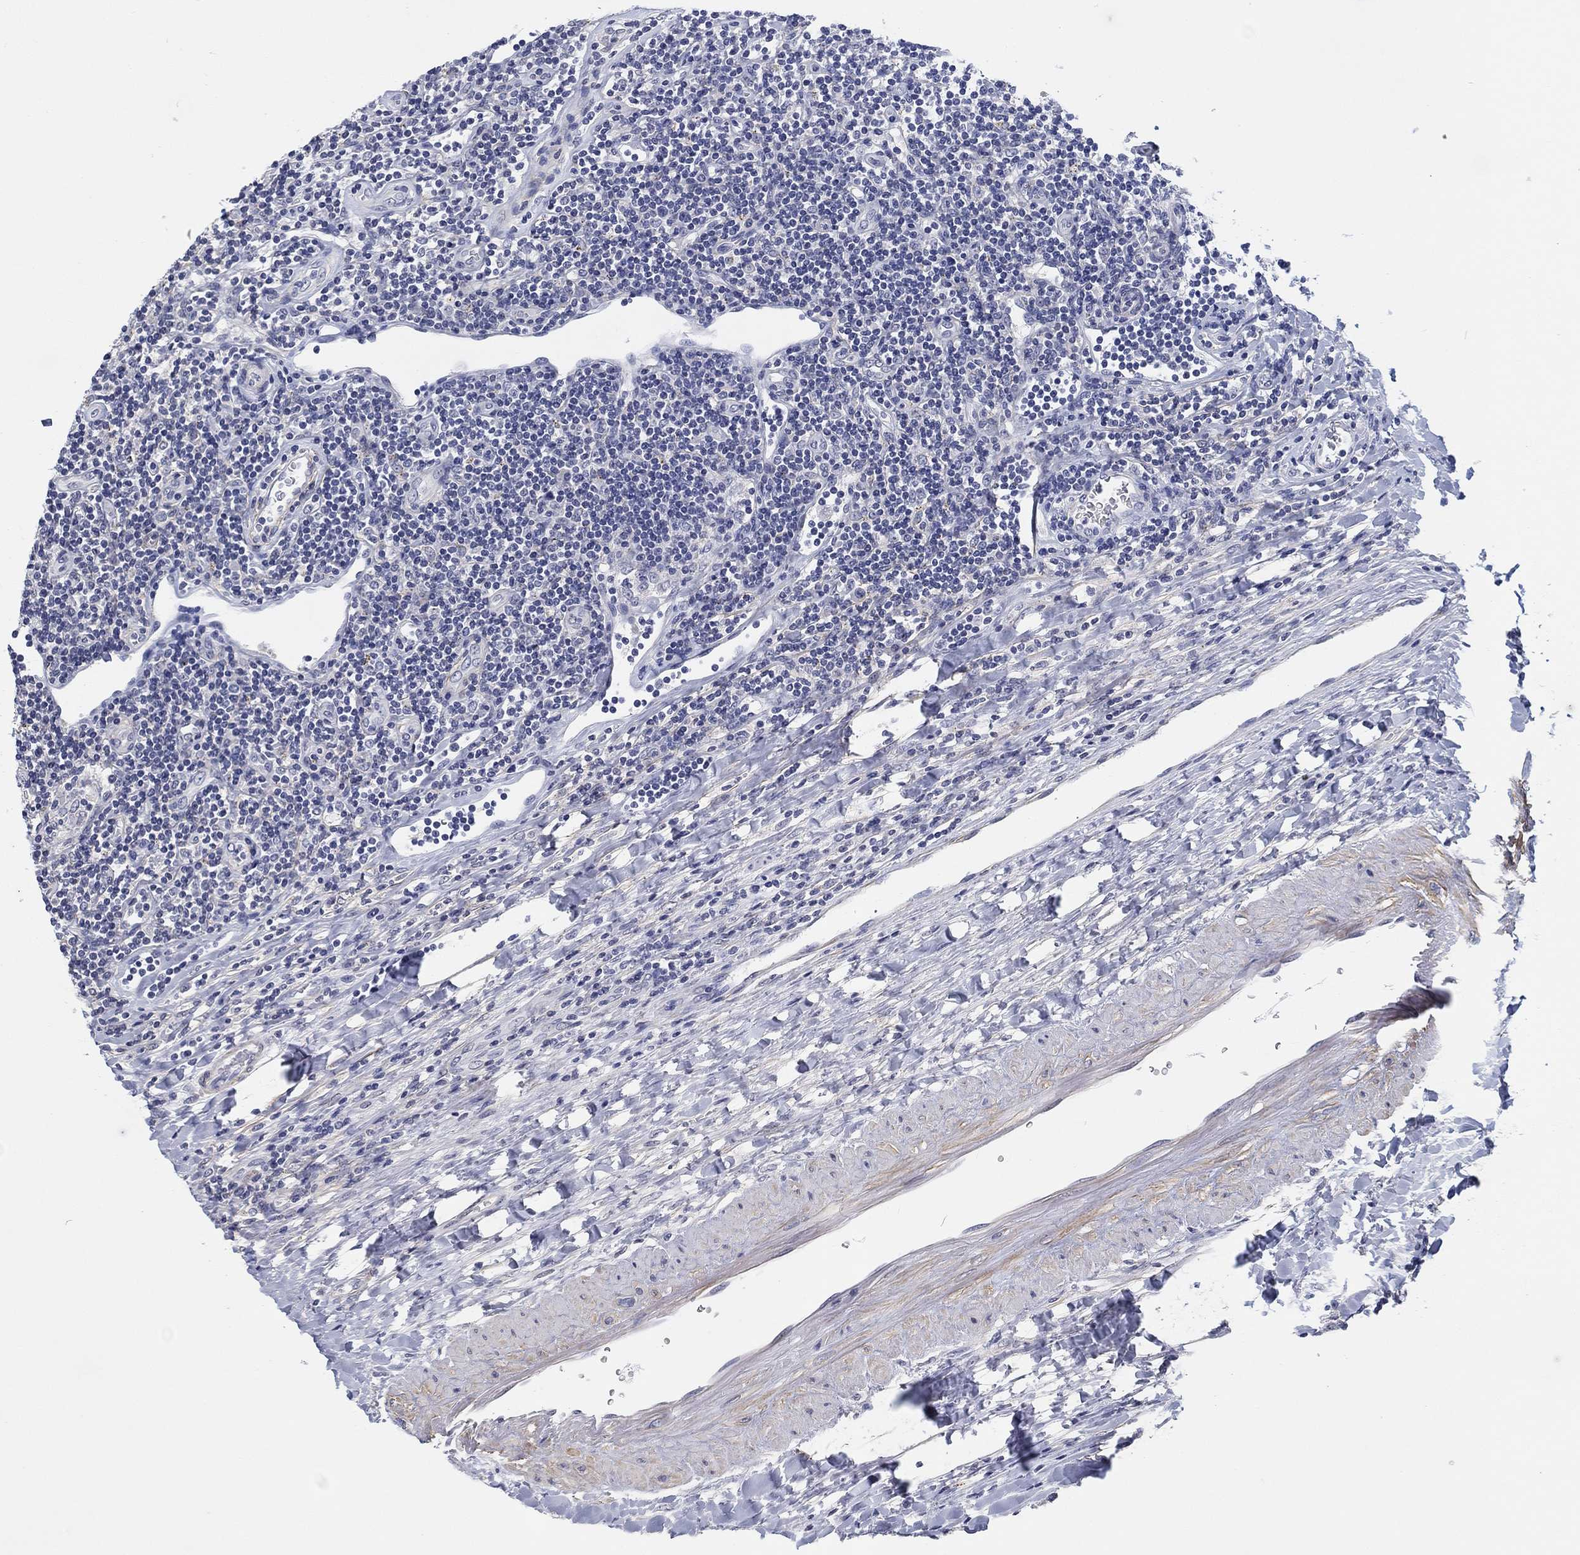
{"staining": {"intensity": "negative", "quantity": "none", "location": "none"}, "tissue": "lymphoma", "cell_type": "Tumor cells", "image_type": "cancer", "snomed": [{"axis": "morphology", "description": "Hodgkin's disease, NOS"}, {"axis": "topography", "description": "Lymph node"}], "caption": "The histopathology image reveals no significant expression in tumor cells of lymphoma. (Immunohistochemistry, brightfield microscopy, high magnification).", "gene": "OTUB2", "patient": {"sex": "male", "age": 40}}